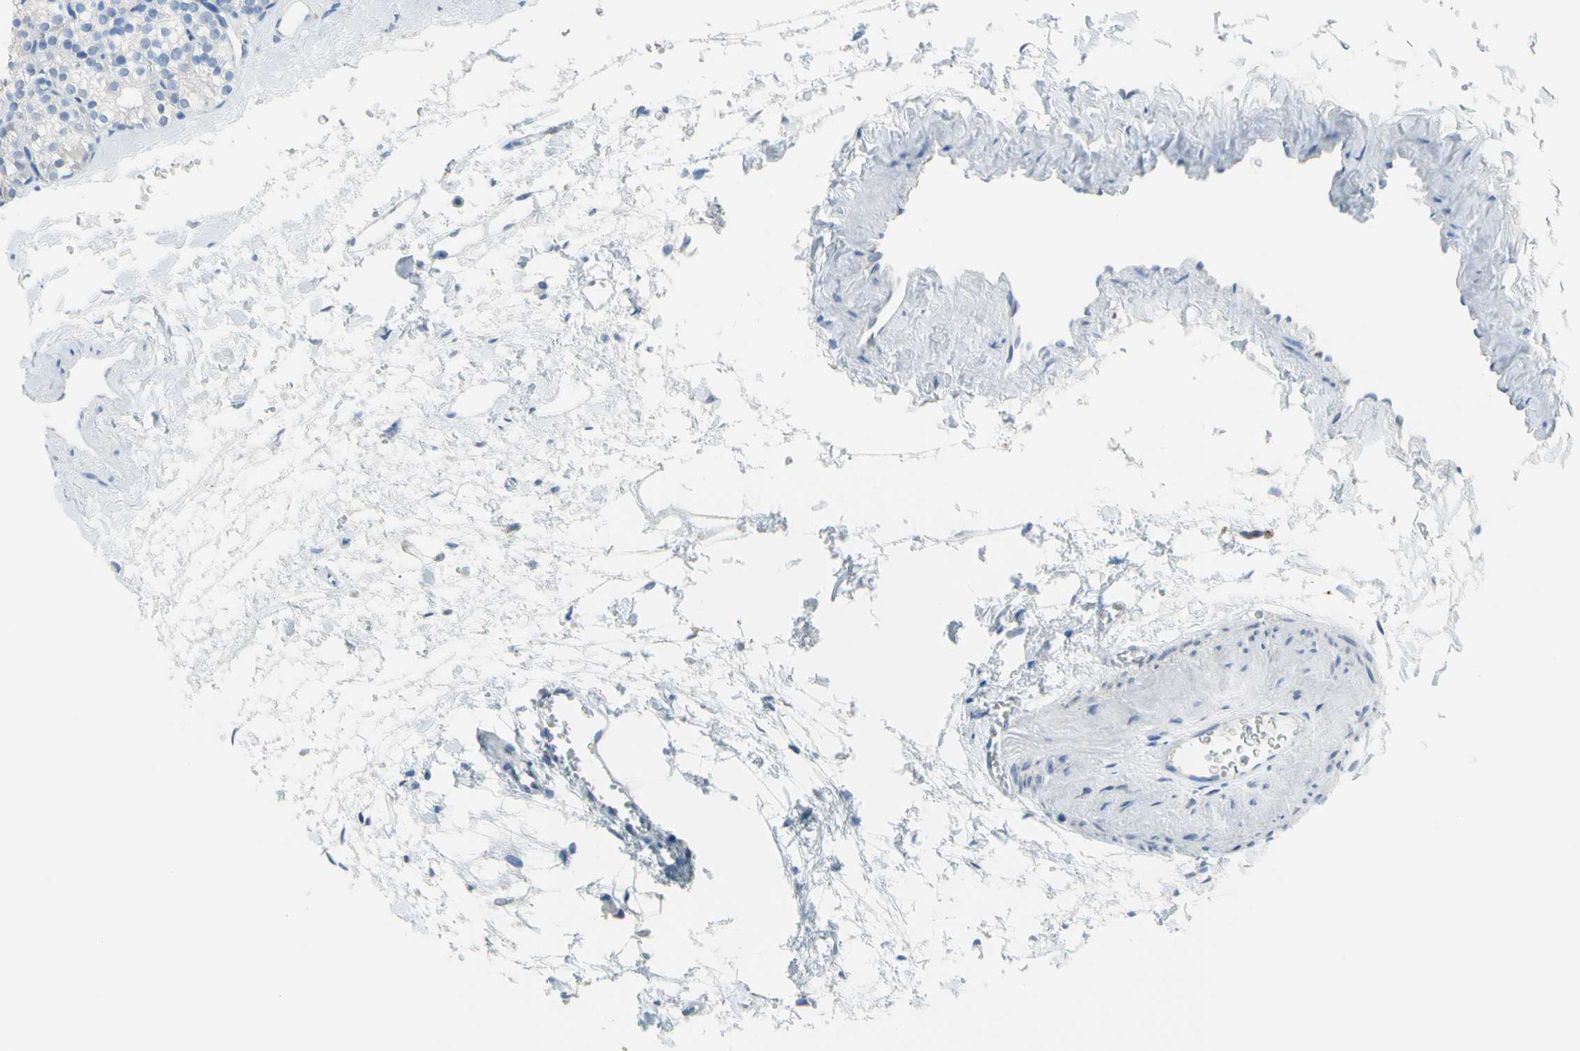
{"staining": {"intensity": "negative", "quantity": "none", "location": "none"}, "tissue": "parathyroid gland", "cell_type": "Glandular cells", "image_type": "normal", "snomed": [{"axis": "morphology", "description": "Normal tissue, NOS"}, {"axis": "topography", "description": "Parathyroid gland"}], "caption": "High magnification brightfield microscopy of unremarkable parathyroid gland stained with DAB (3,3'-diaminobenzidine) (brown) and counterstained with hematoxylin (blue): glandular cells show no significant expression. (DAB IHC with hematoxylin counter stain).", "gene": "CYSLTR1", "patient": {"sex": "female", "age": 64}}